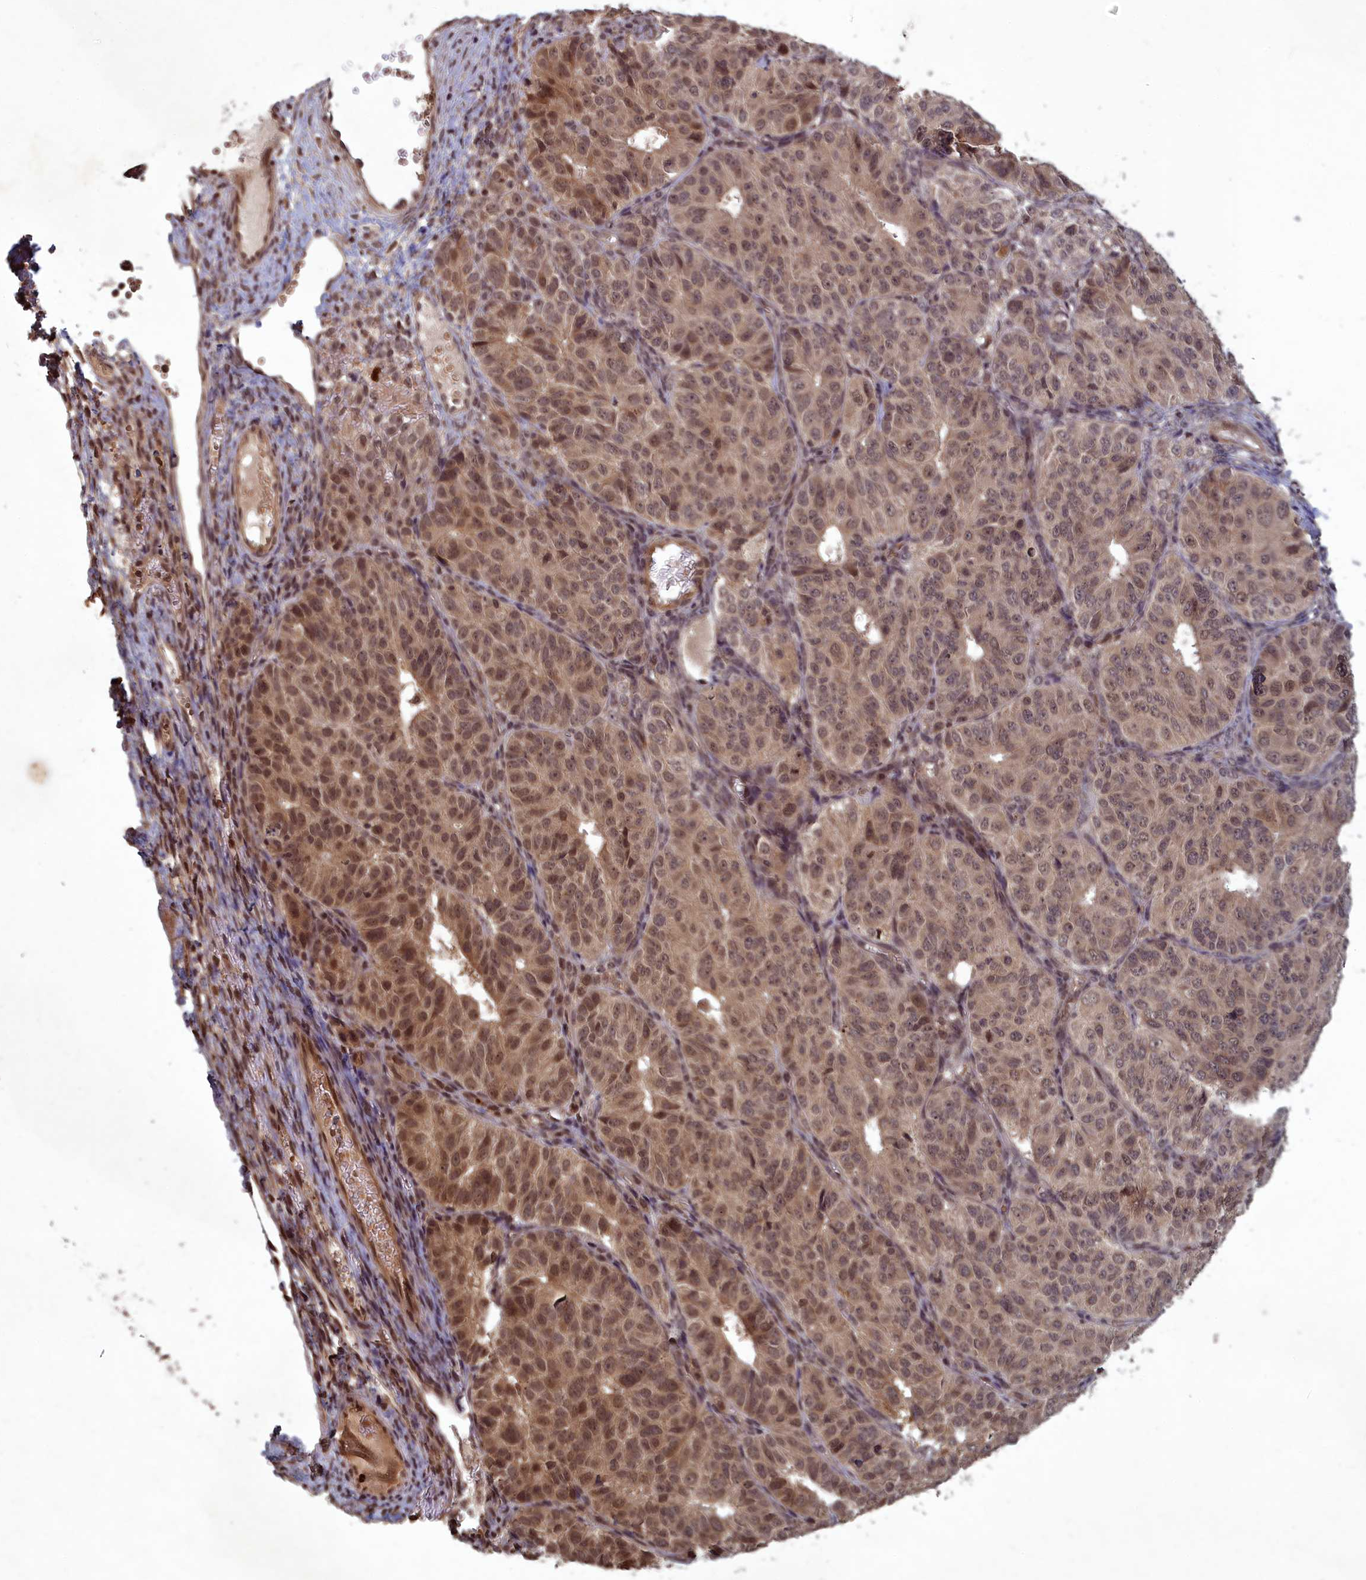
{"staining": {"intensity": "moderate", "quantity": ">75%", "location": "cytoplasmic/membranous,nuclear"}, "tissue": "ovarian cancer", "cell_type": "Tumor cells", "image_type": "cancer", "snomed": [{"axis": "morphology", "description": "Carcinoma, endometroid"}, {"axis": "topography", "description": "Ovary"}], "caption": "Immunohistochemical staining of ovarian cancer reveals medium levels of moderate cytoplasmic/membranous and nuclear protein positivity in approximately >75% of tumor cells.", "gene": "SRMS", "patient": {"sex": "female", "age": 51}}